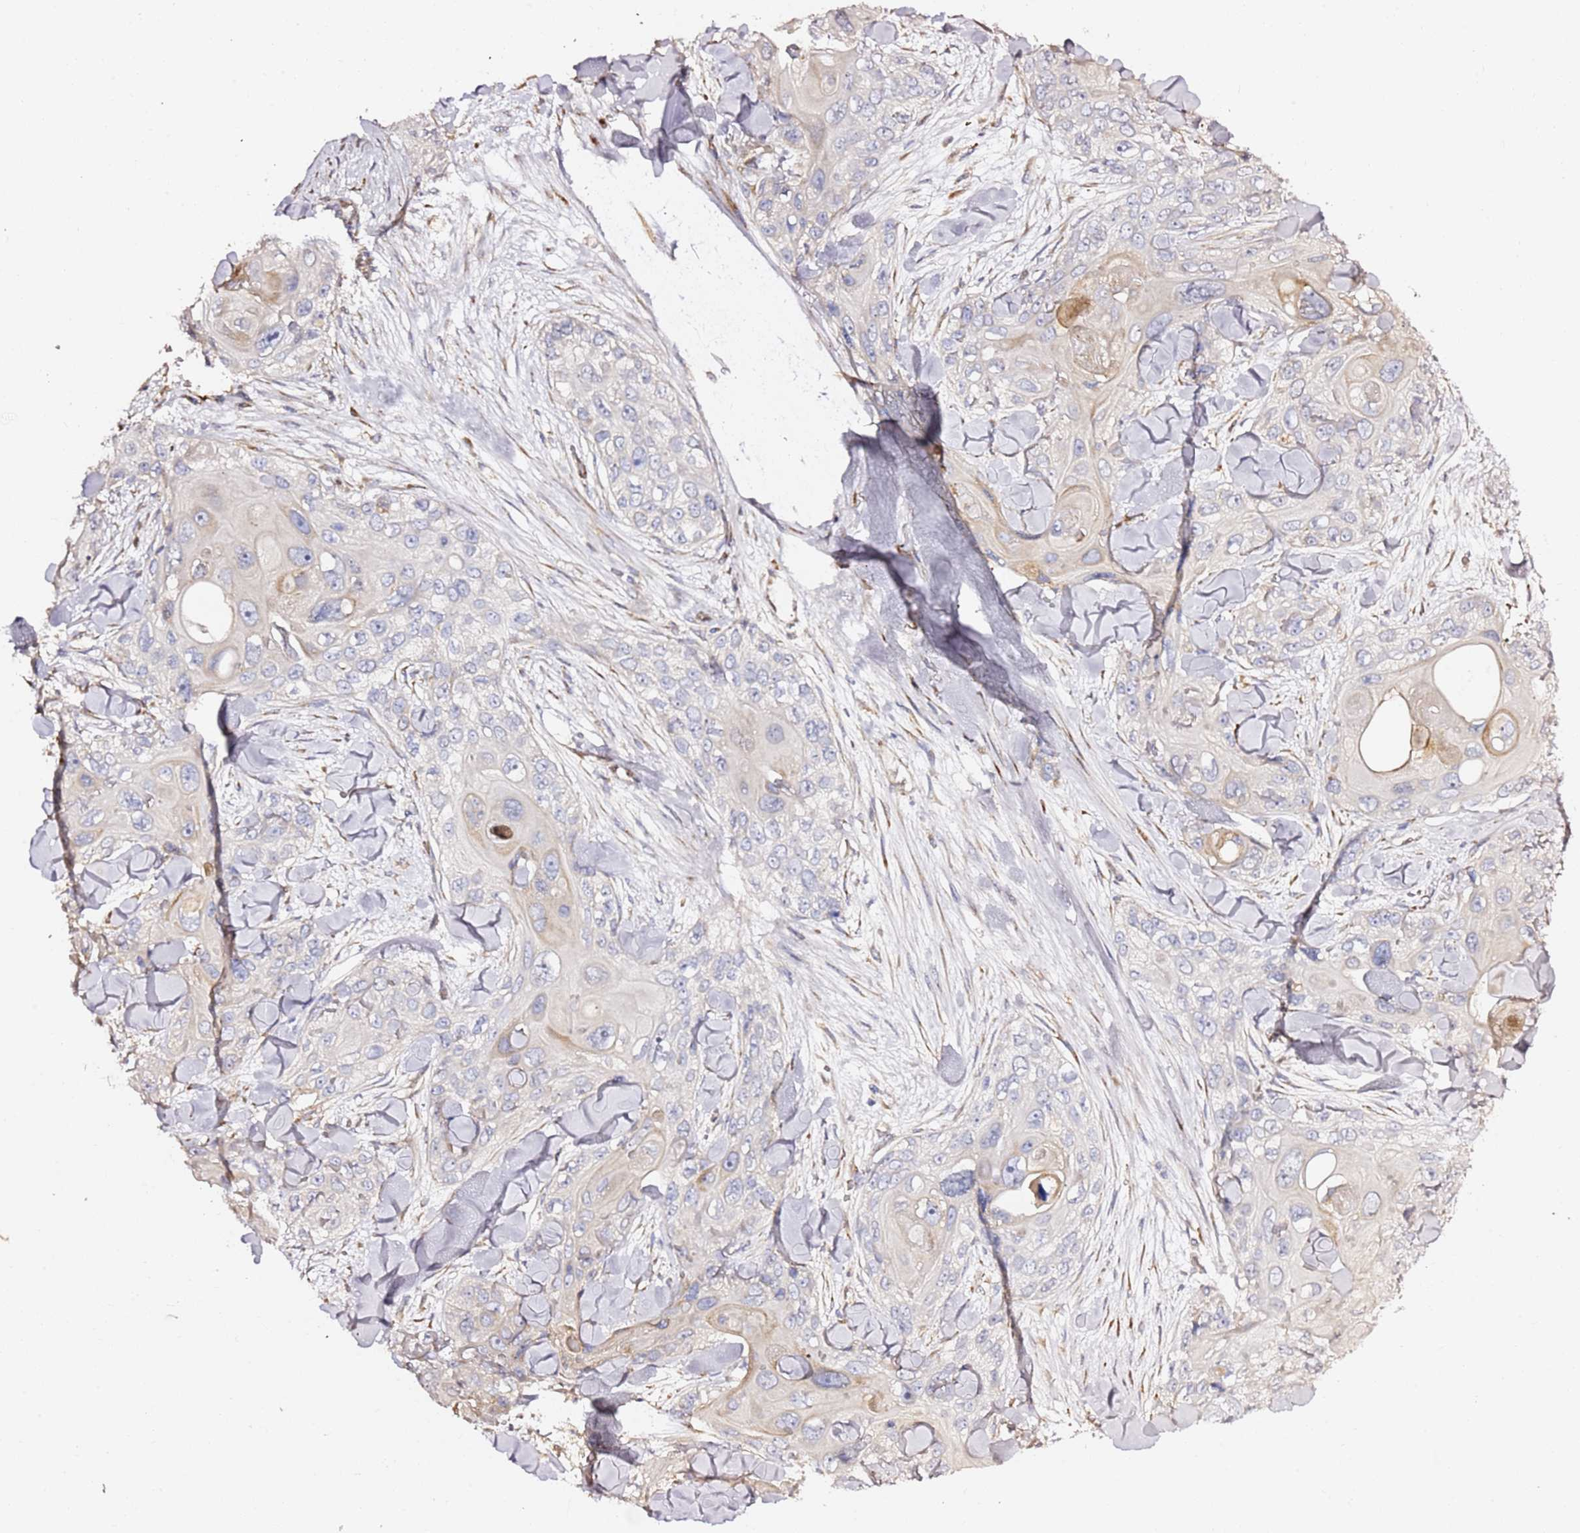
{"staining": {"intensity": "negative", "quantity": "none", "location": "none"}, "tissue": "skin cancer", "cell_type": "Tumor cells", "image_type": "cancer", "snomed": [{"axis": "morphology", "description": "Normal tissue, NOS"}, {"axis": "morphology", "description": "Squamous cell carcinoma, NOS"}, {"axis": "topography", "description": "Skin"}], "caption": "There is no significant expression in tumor cells of squamous cell carcinoma (skin). (Immunohistochemistry (ihc), brightfield microscopy, high magnification).", "gene": "HSD17B7", "patient": {"sex": "male", "age": 72}}